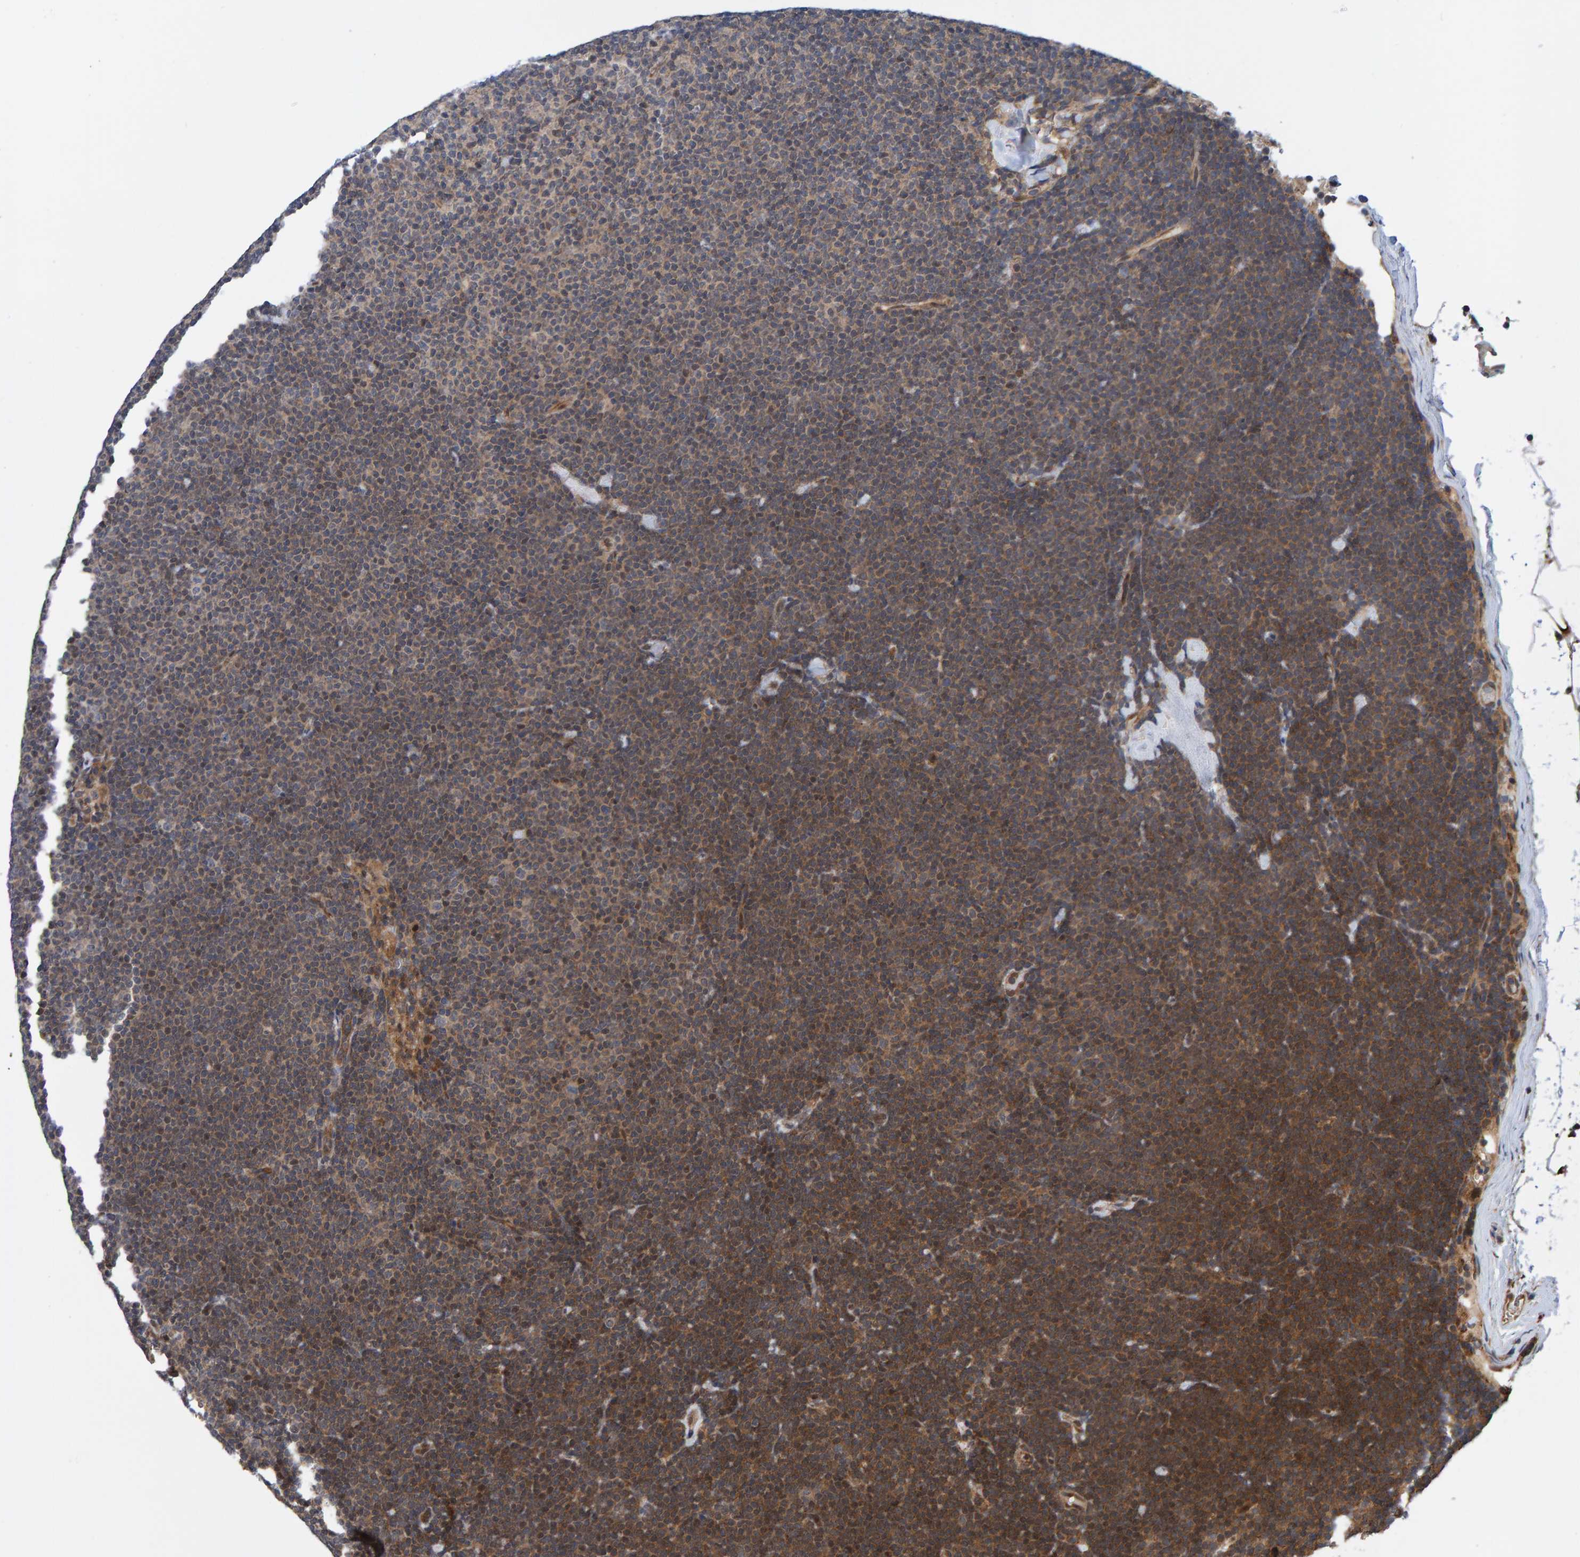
{"staining": {"intensity": "moderate", "quantity": "25%-75%", "location": "cytoplasmic/membranous"}, "tissue": "lymphoma", "cell_type": "Tumor cells", "image_type": "cancer", "snomed": [{"axis": "morphology", "description": "Malignant lymphoma, non-Hodgkin's type, Low grade"}, {"axis": "topography", "description": "Lymph node"}], "caption": "High-magnification brightfield microscopy of lymphoma stained with DAB (3,3'-diaminobenzidine) (brown) and counterstained with hematoxylin (blue). tumor cells exhibit moderate cytoplasmic/membranous staining is appreciated in about25%-75% of cells.", "gene": "SCRN2", "patient": {"sex": "female", "age": 53}}